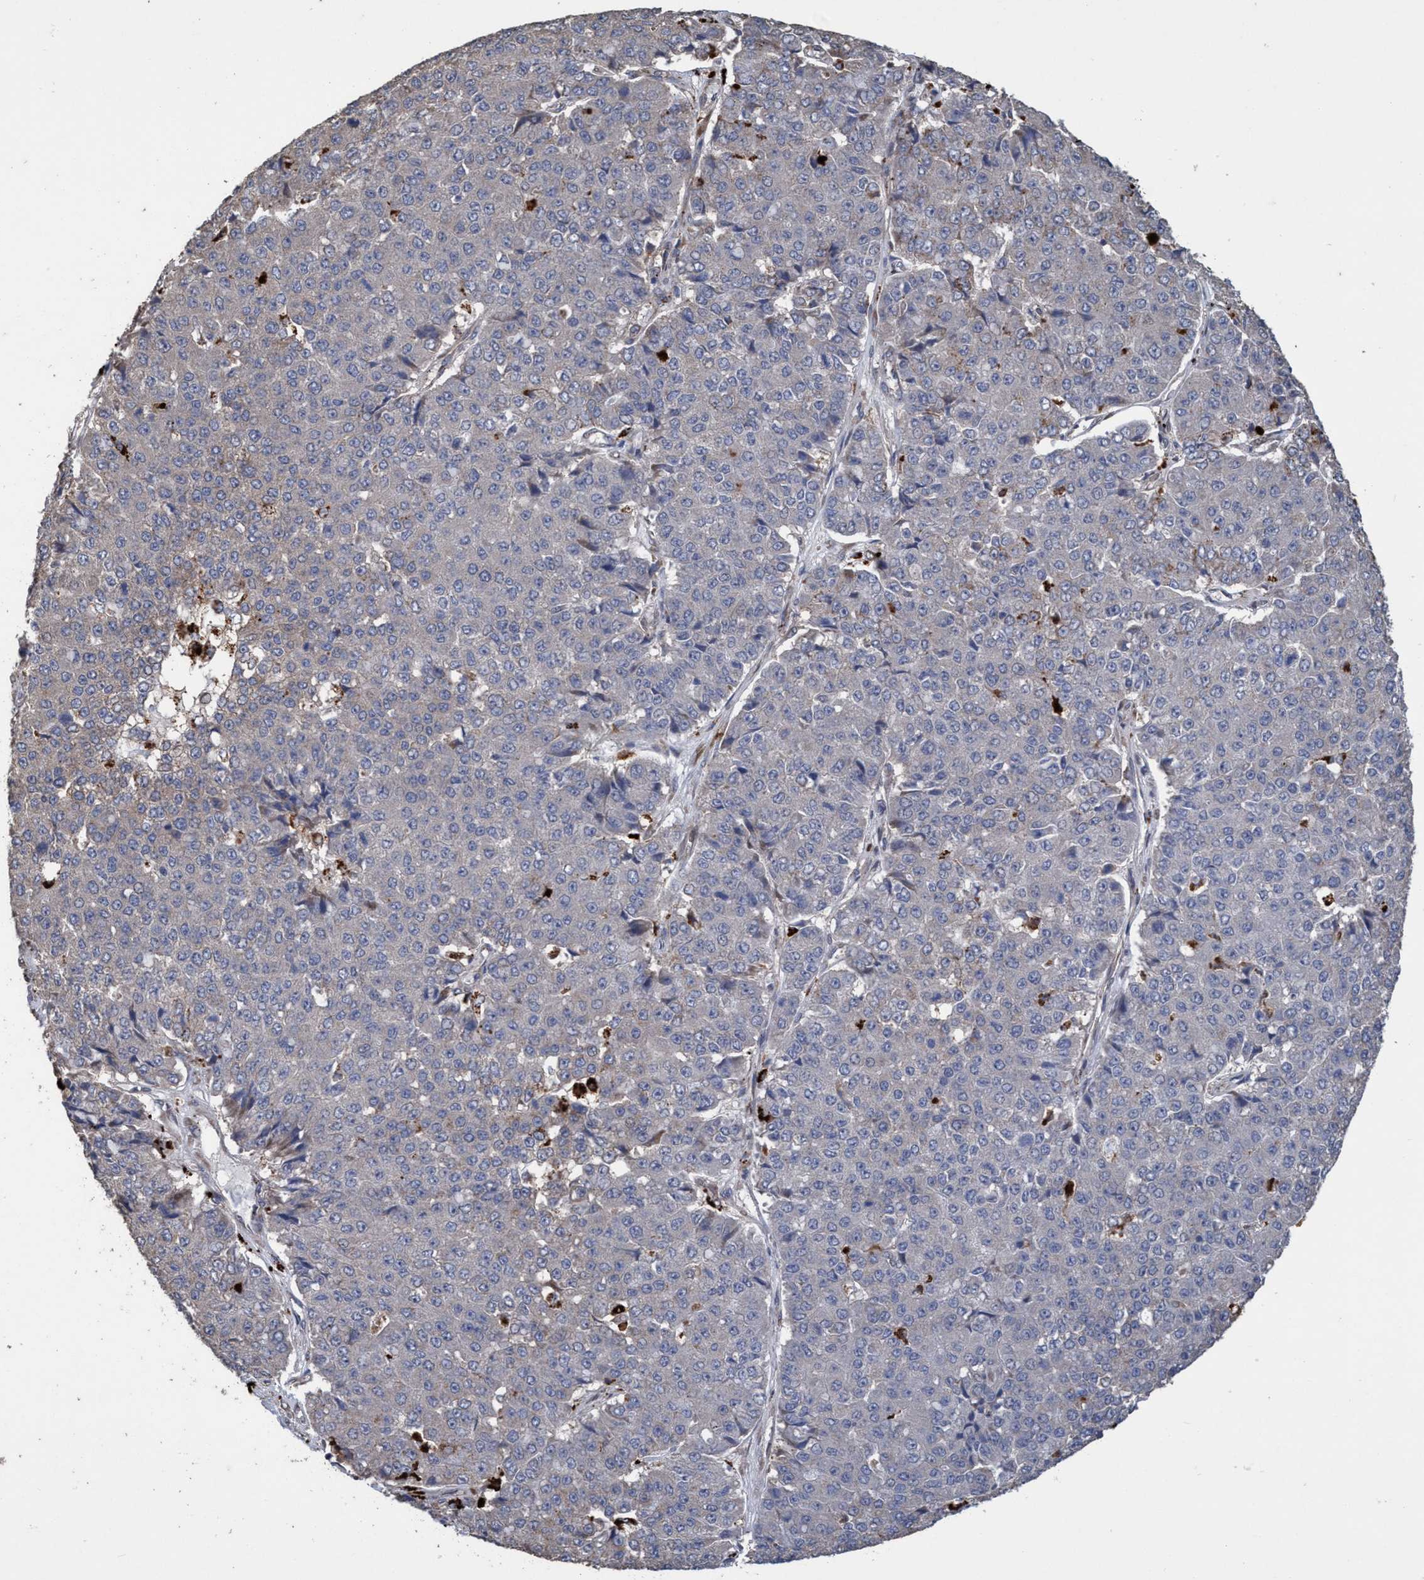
{"staining": {"intensity": "negative", "quantity": "none", "location": "none"}, "tissue": "pancreatic cancer", "cell_type": "Tumor cells", "image_type": "cancer", "snomed": [{"axis": "morphology", "description": "Adenocarcinoma, NOS"}, {"axis": "topography", "description": "Pancreas"}], "caption": "Human pancreatic adenocarcinoma stained for a protein using immunohistochemistry (IHC) reveals no expression in tumor cells.", "gene": "BBS9", "patient": {"sex": "male", "age": 50}}